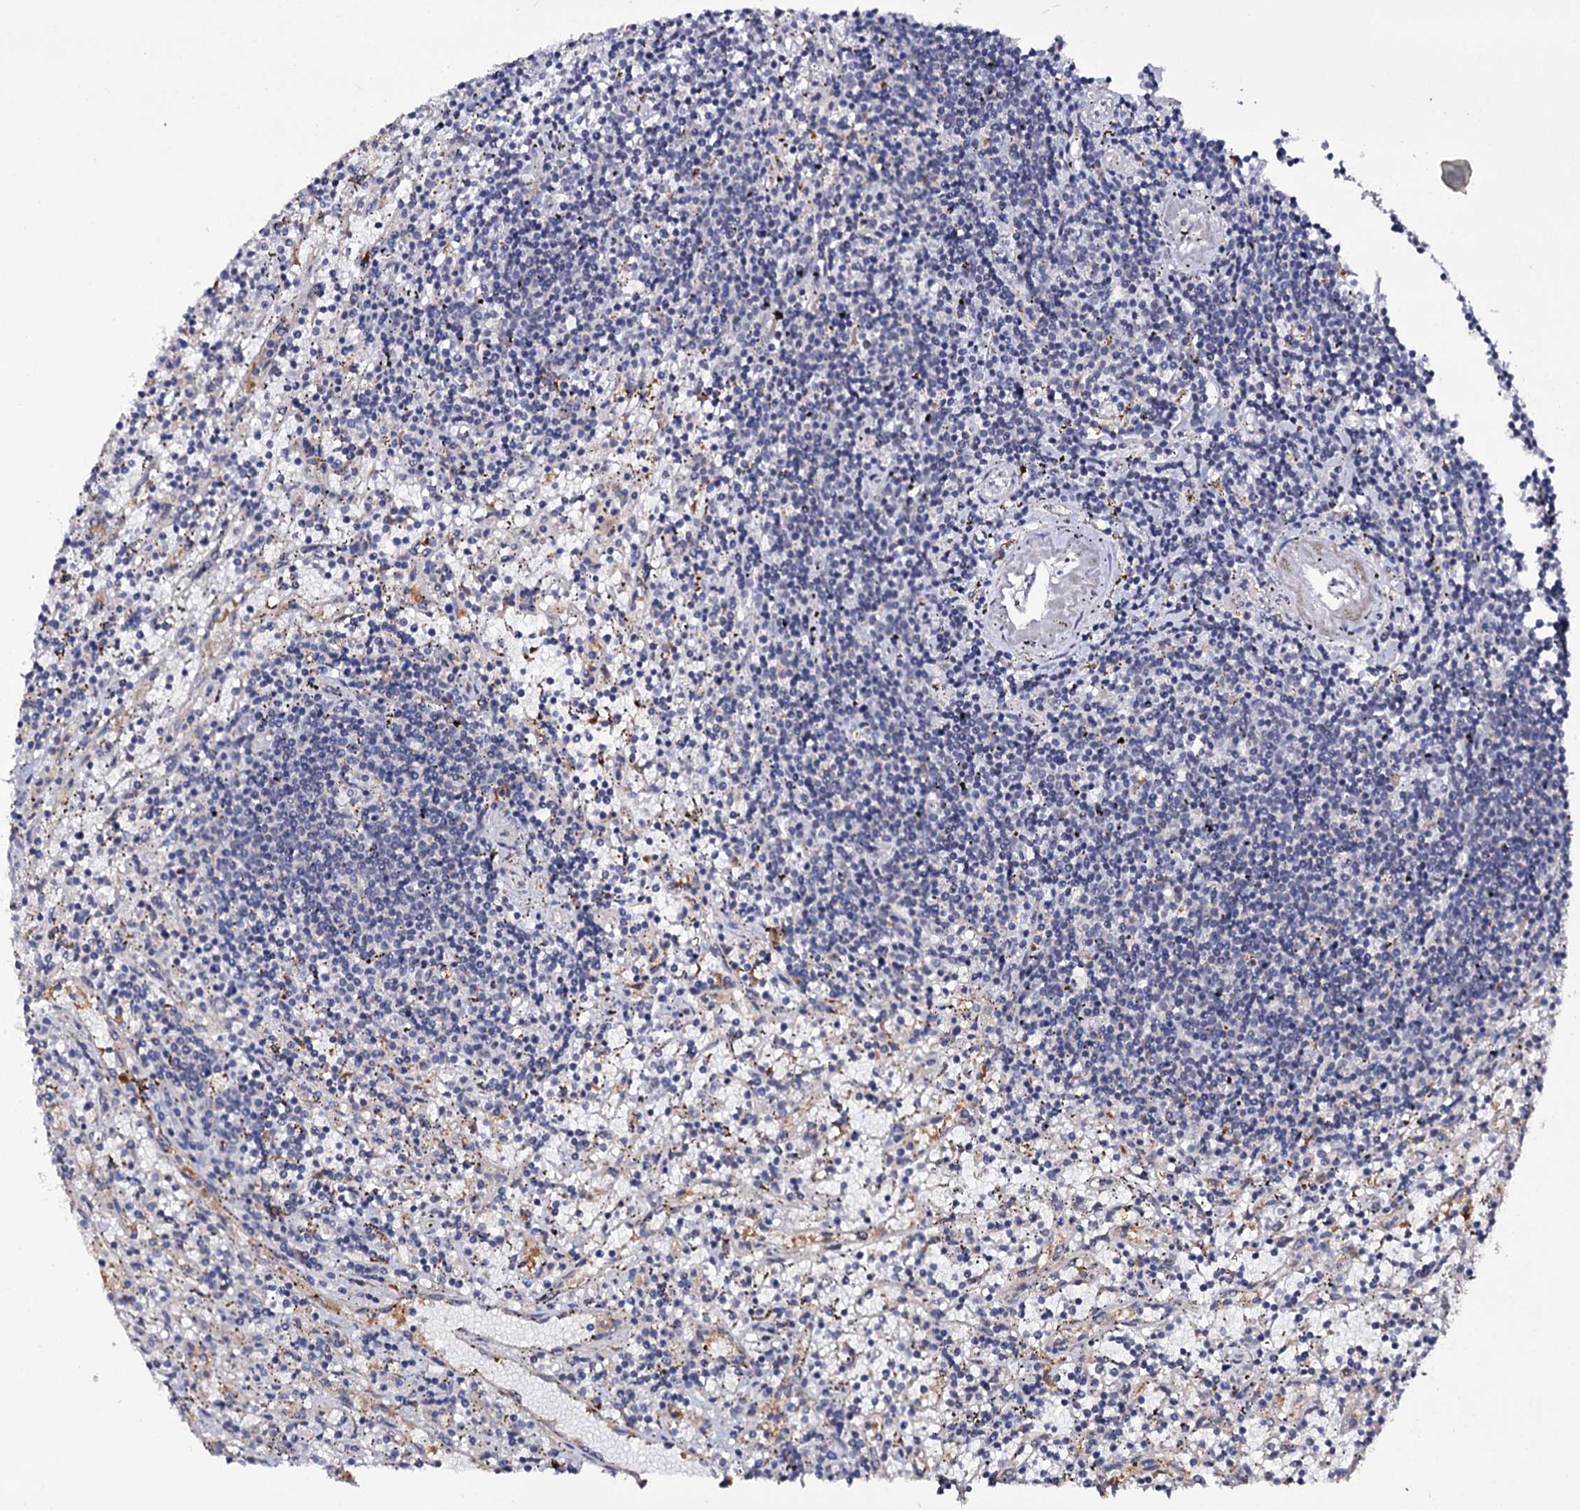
{"staining": {"intensity": "negative", "quantity": "none", "location": "none"}, "tissue": "lymphoma", "cell_type": "Tumor cells", "image_type": "cancer", "snomed": [{"axis": "morphology", "description": "Malignant lymphoma, non-Hodgkin's type, Low grade"}, {"axis": "topography", "description": "Spleen"}], "caption": "The photomicrograph shows no significant expression in tumor cells of lymphoma.", "gene": "CRYL1", "patient": {"sex": "male", "age": 76}}